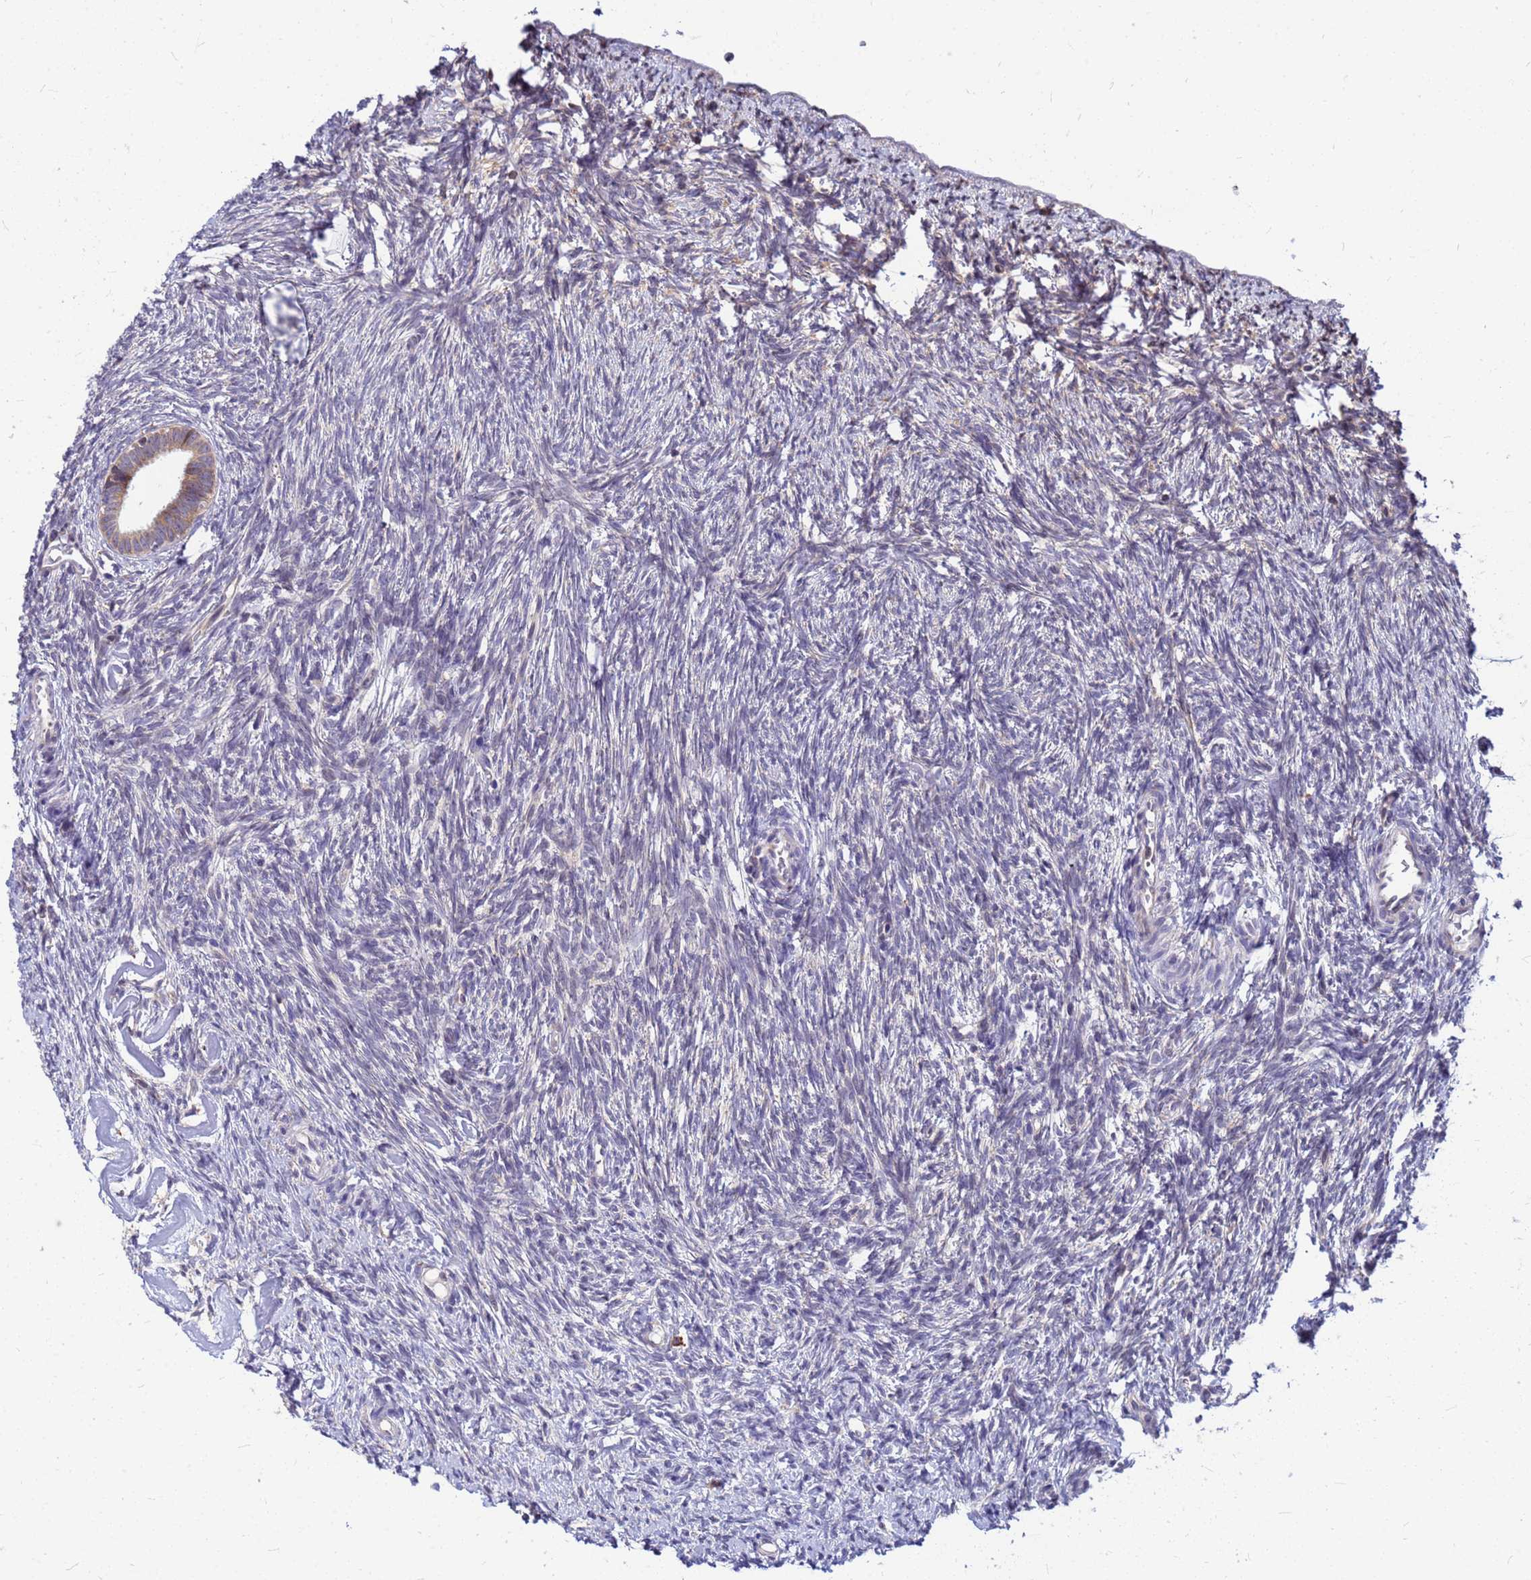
{"staining": {"intensity": "negative", "quantity": "none", "location": "none"}, "tissue": "ovary", "cell_type": "Follicle cells", "image_type": "normal", "snomed": [{"axis": "morphology", "description": "Normal tissue, NOS"}, {"axis": "topography", "description": "Ovary"}], "caption": "Follicle cells show no significant expression in unremarkable ovary. (Brightfield microscopy of DAB (3,3'-diaminobenzidine) IHC at high magnification).", "gene": "SSR4", "patient": {"sex": "female", "age": 51}}